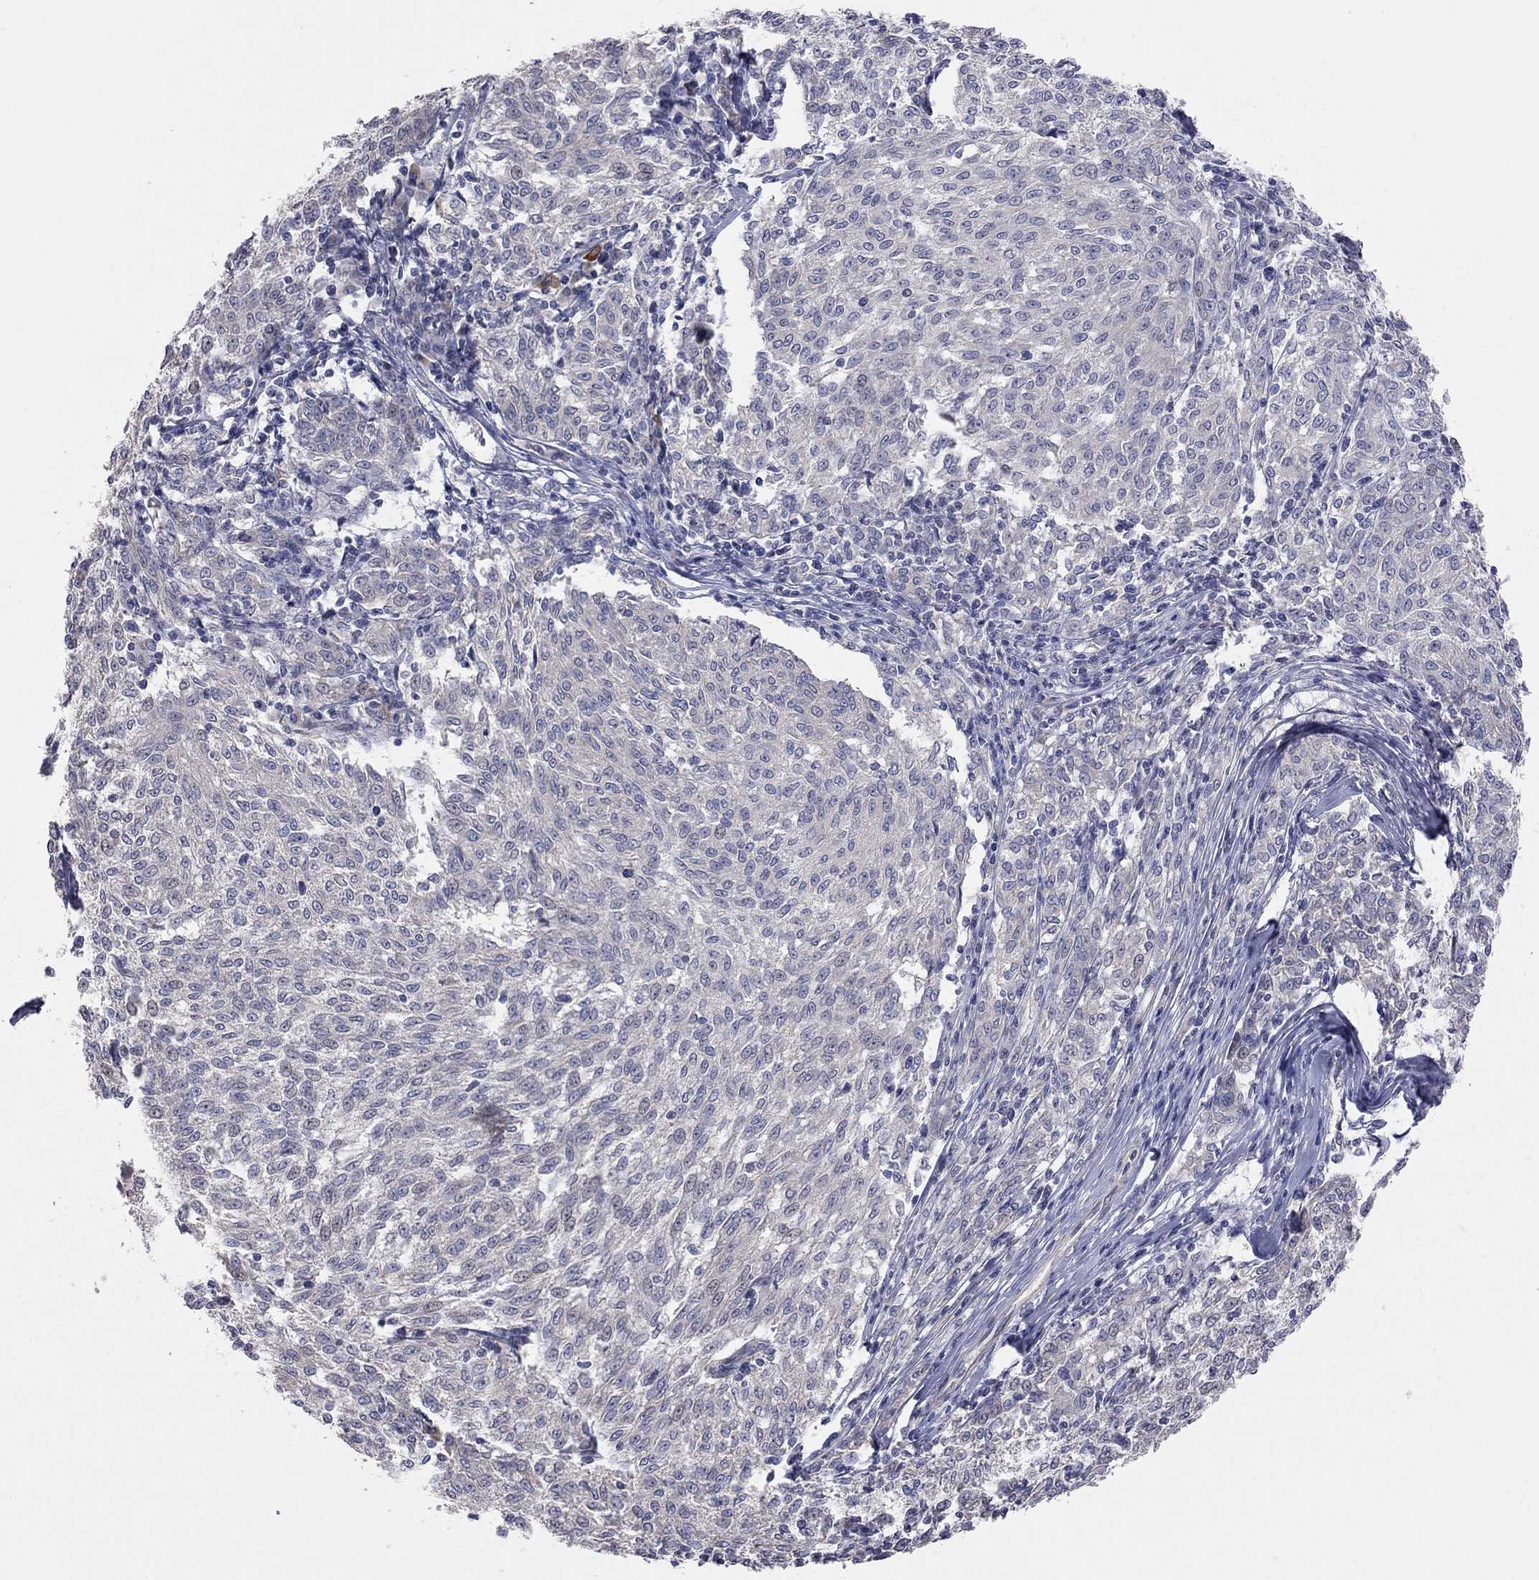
{"staining": {"intensity": "negative", "quantity": "none", "location": "none"}, "tissue": "melanoma", "cell_type": "Tumor cells", "image_type": "cancer", "snomed": [{"axis": "morphology", "description": "Malignant melanoma, NOS"}, {"axis": "topography", "description": "Skin"}], "caption": "DAB immunohistochemical staining of human melanoma reveals no significant expression in tumor cells.", "gene": "KCNB1", "patient": {"sex": "female", "age": 72}}